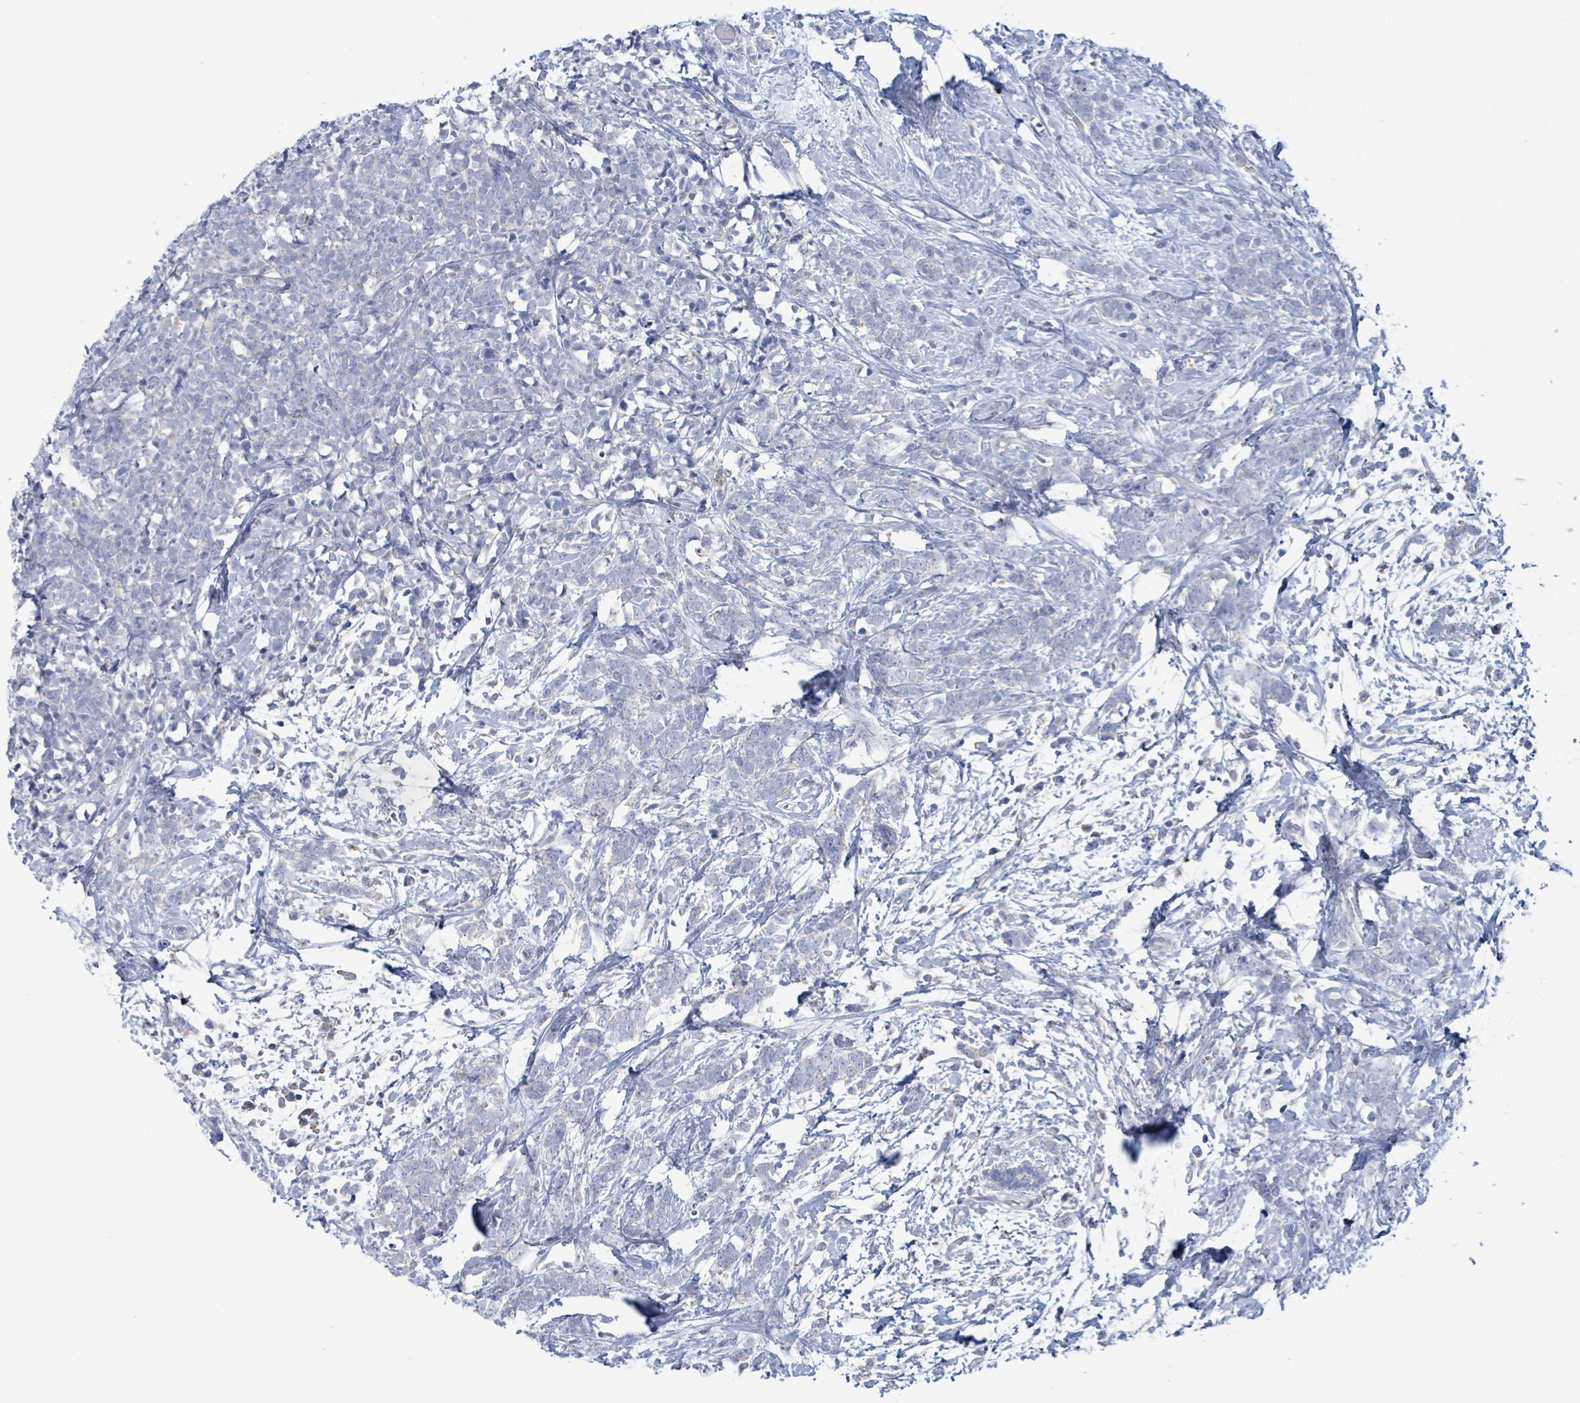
{"staining": {"intensity": "negative", "quantity": "none", "location": "none"}, "tissue": "breast cancer", "cell_type": "Tumor cells", "image_type": "cancer", "snomed": [{"axis": "morphology", "description": "Lobular carcinoma"}, {"axis": "topography", "description": "Breast"}], "caption": "This is an immunohistochemistry micrograph of human breast cancer (lobular carcinoma). There is no expression in tumor cells.", "gene": "AKR1C4", "patient": {"sex": "female", "age": 58}}